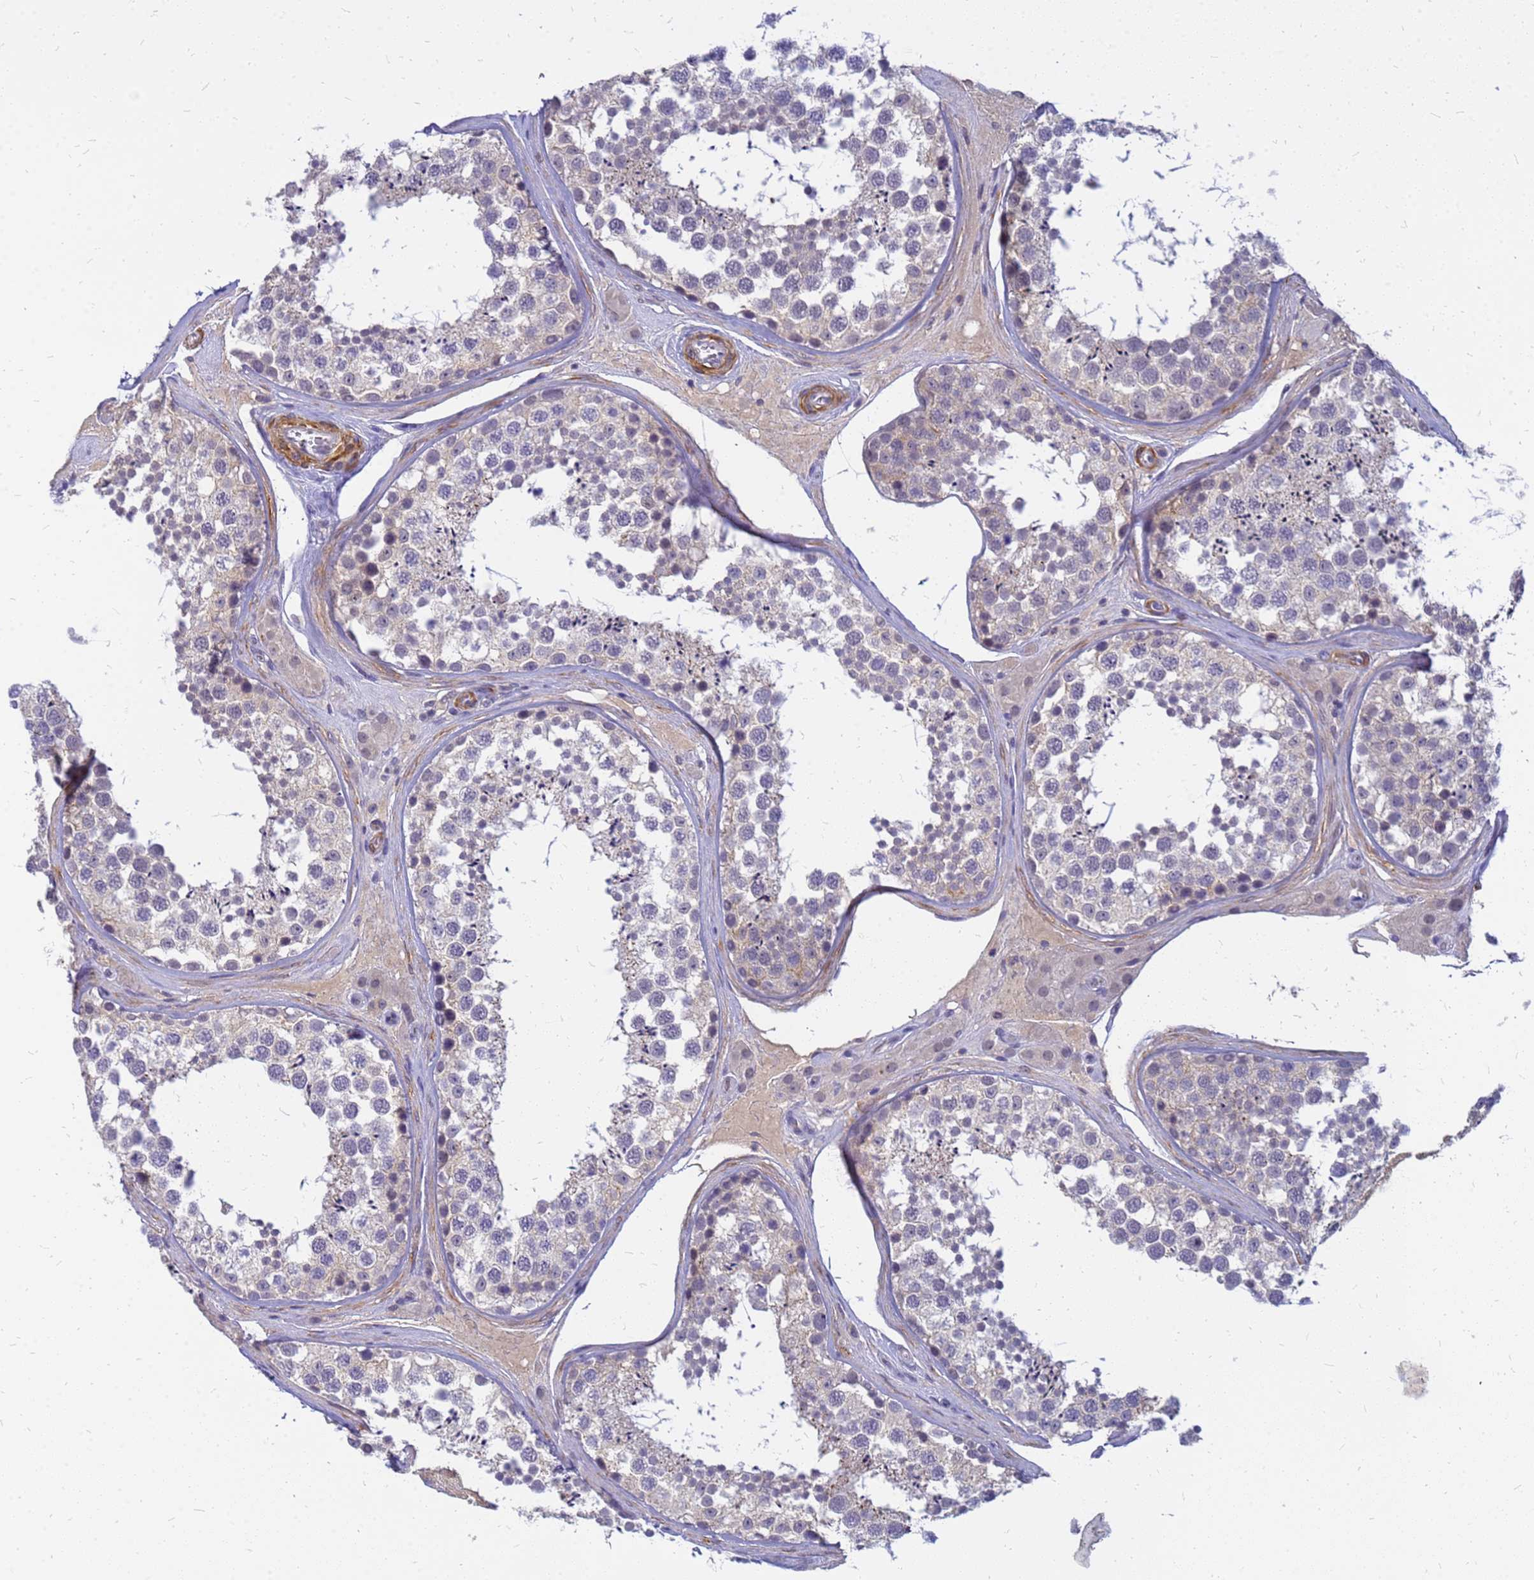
{"staining": {"intensity": "weak", "quantity": "<25%", "location": "nuclear"}, "tissue": "testis", "cell_type": "Cells in seminiferous ducts", "image_type": "normal", "snomed": [{"axis": "morphology", "description": "Normal tissue, NOS"}, {"axis": "topography", "description": "Testis"}], "caption": "This is a micrograph of immunohistochemistry (IHC) staining of benign testis, which shows no expression in cells in seminiferous ducts.", "gene": "SRGAP3", "patient": {"sex": "male", "age": 46}}